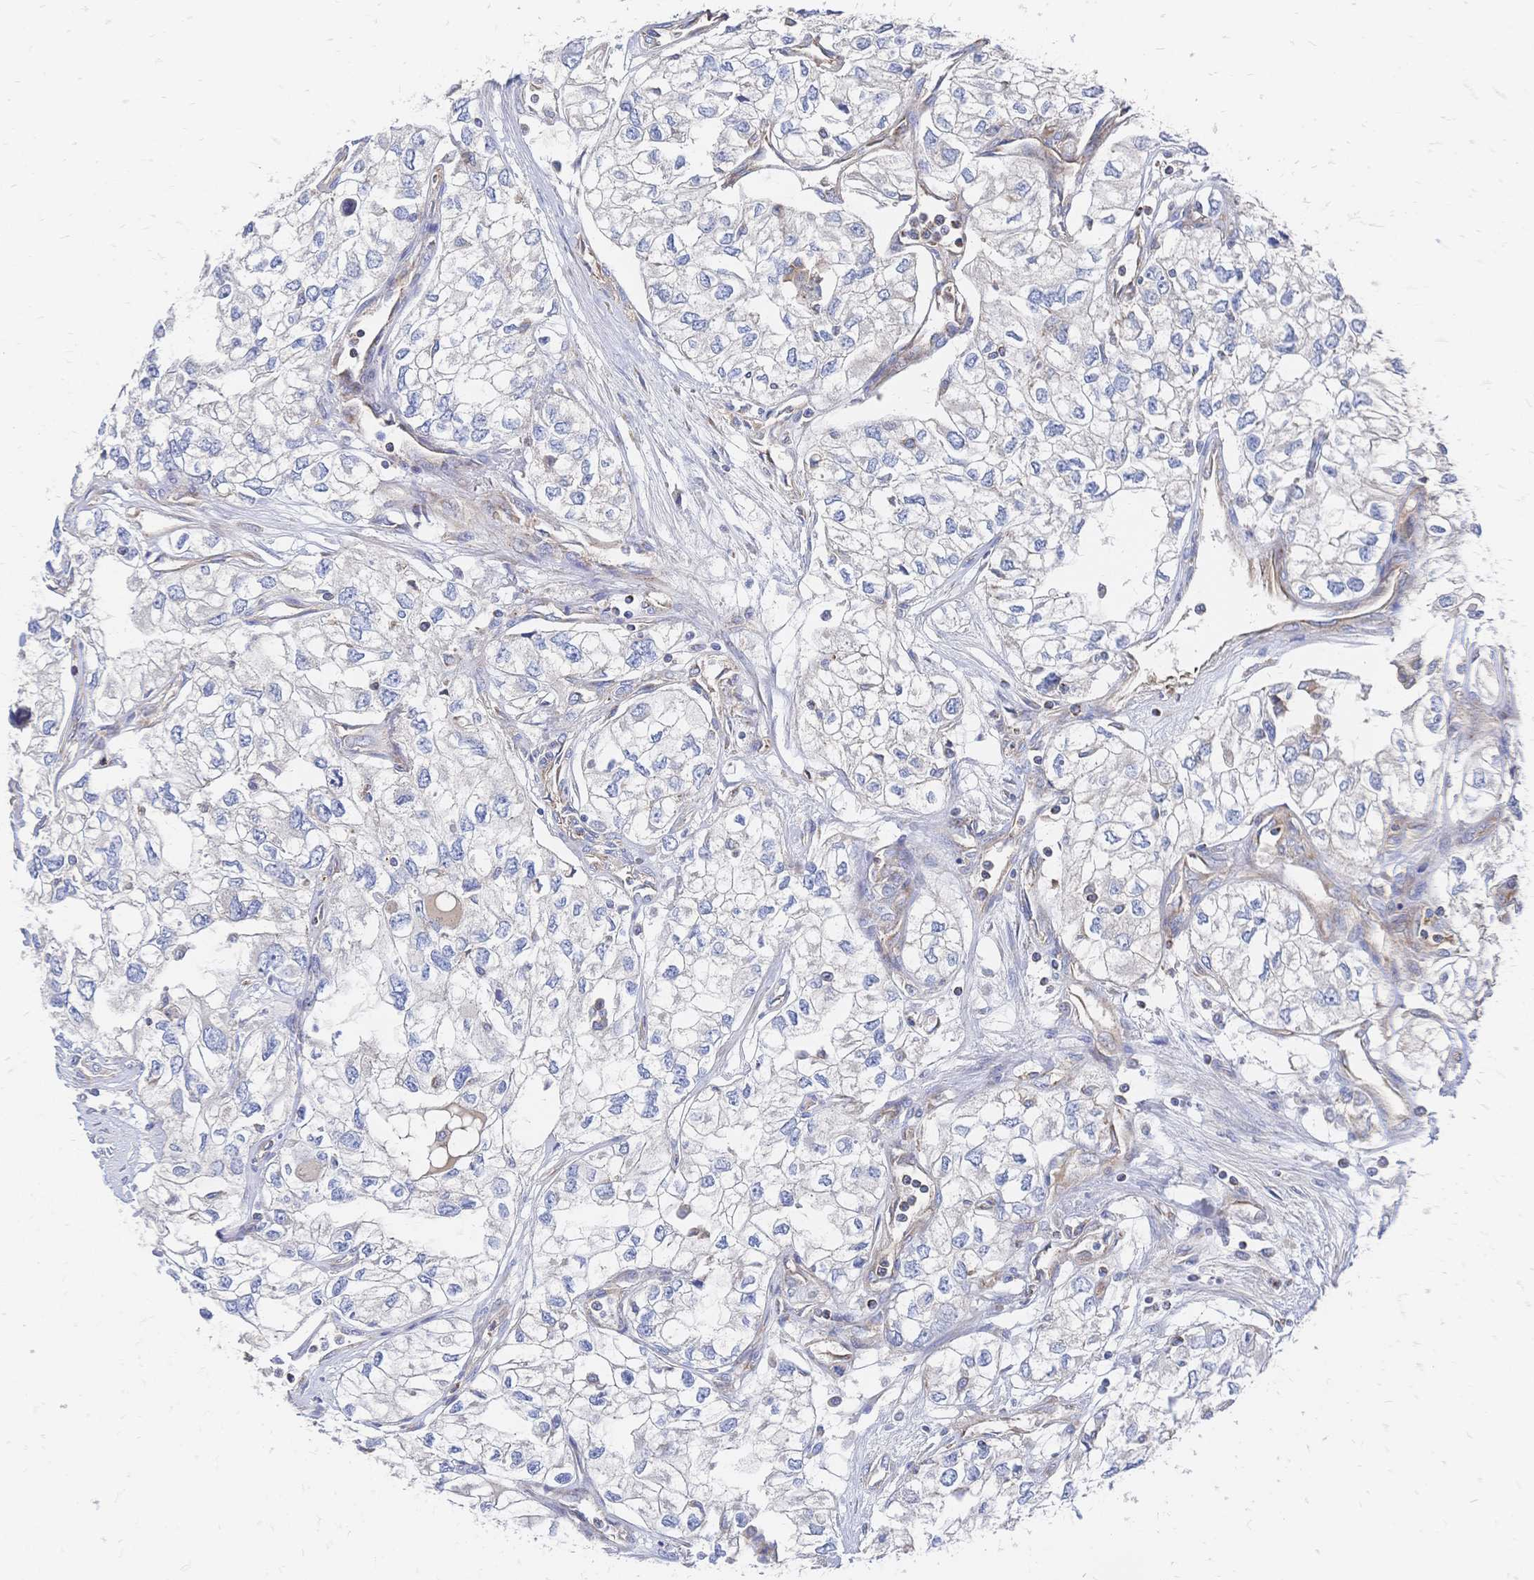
{"staining": {"intensity": "negative", "quantity": "none", "location": "none"}, "tissue": "renal cancer", "cell_type": "Tumor cells", "image_type": "cancer", "snomed": [{"axis": "morphology", "description": "Adenocarcinoma, NOS"}, {"axis": "topography", "description": "Kidney"}], "caption": "This is an immunohistochemistry (IHC) histopathology image of renal cancer. There is no expression in tumor cells.", "gene": "SORBS1", "patient": {"sex": "female", "age": 59}}